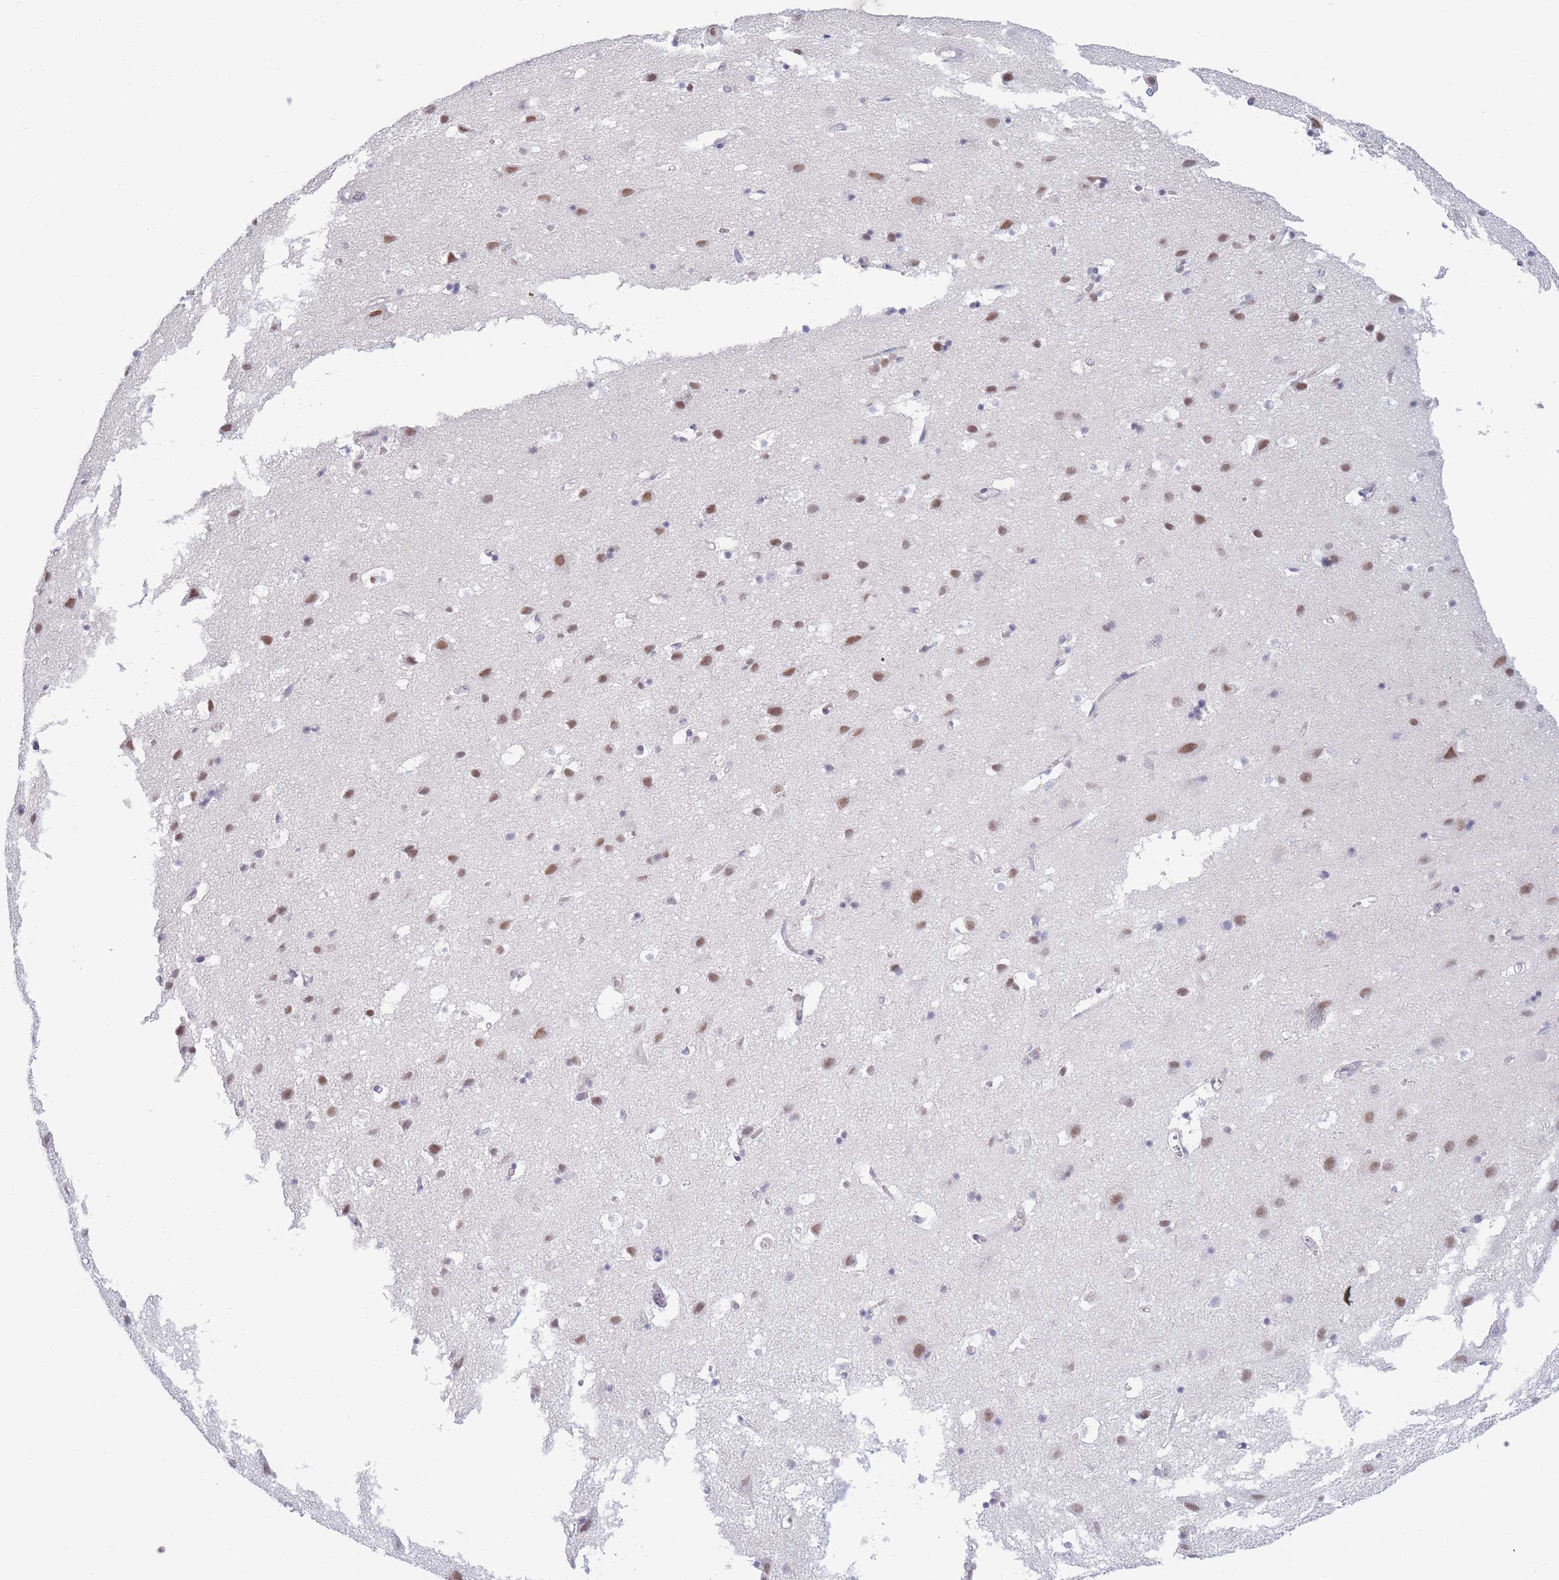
{"staining": {"intensity": "negative", "quantity": "none", "location": "none"}, "tissue": "cerebral cortex", "cell_type": "Endothelial cells", "image_type": "normal", "snomed": [{"axis": "morphology", "description": "Normal tissue, NOS"}, {"axis": "topography", "description": "Cerebral cortex"}], "caption": "DAB immunohistochemical staining of normal human cerebral cortex reveals no significant positivity in endothelial cells.", "gene": "PODXL", "patient": {"sex": "male", "age": 54}}